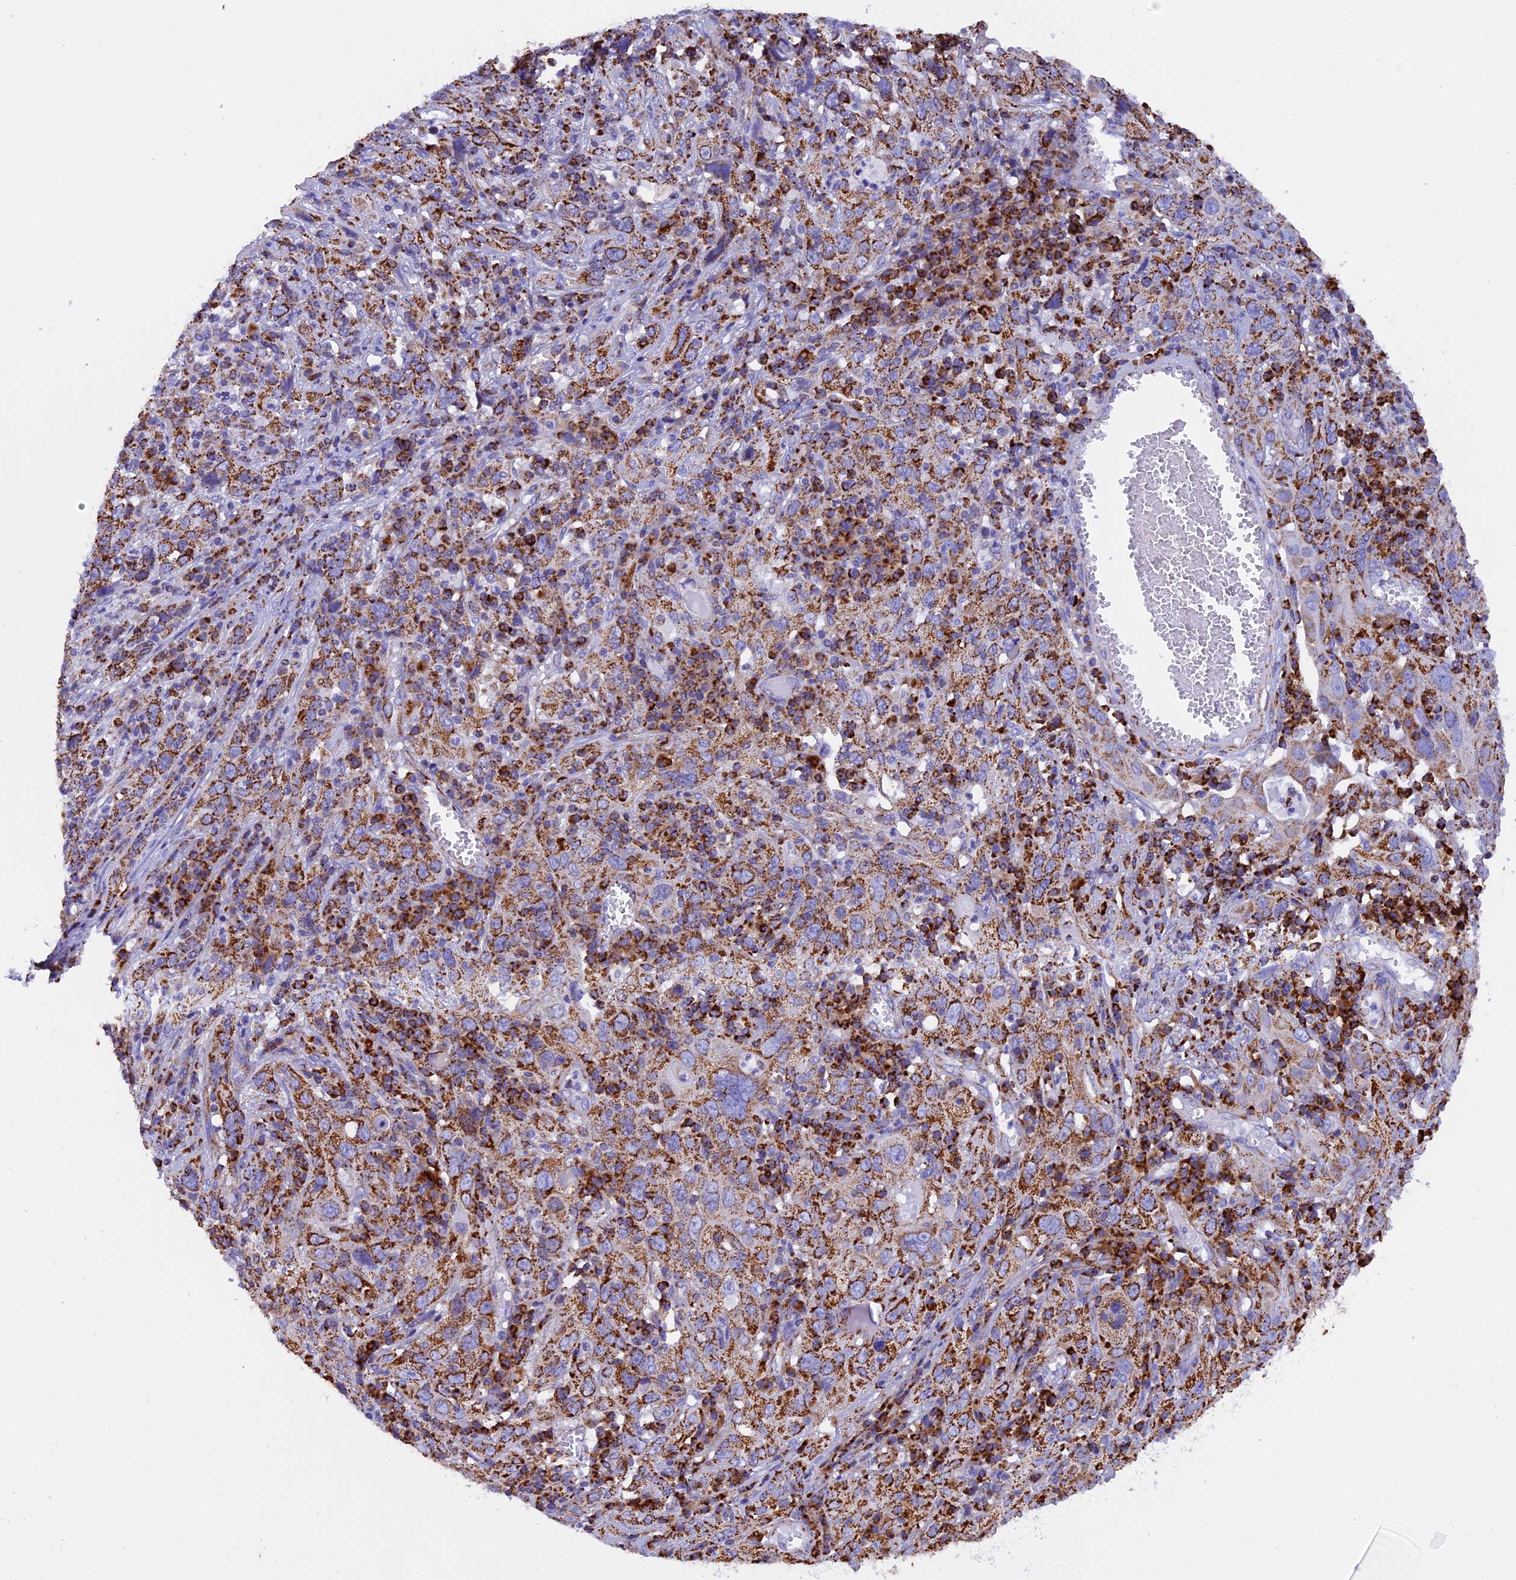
{"staining": {"intensity": "strong", "quantity": ">75%", "location": "cytoplasmic/membranous"}, "tissue": "cervical cancer", "cell_type": "Tumor cells", "image_type": "cancer", "snomed": [{"axis": "morphology", "description": "Squamous cell carcinoma, NOS"}, {"axis": "topography", "description": "Cervix"}], "caption": "High-power microscopy captured an immunohistochemistry image of cervical squamous cell carcinoma, revealing strong cytoplasmic/membranous expression in approximately >75% of tumor cells.", "gene": "SLC8B1", "patient": {"sex": "female", "age": 46}}